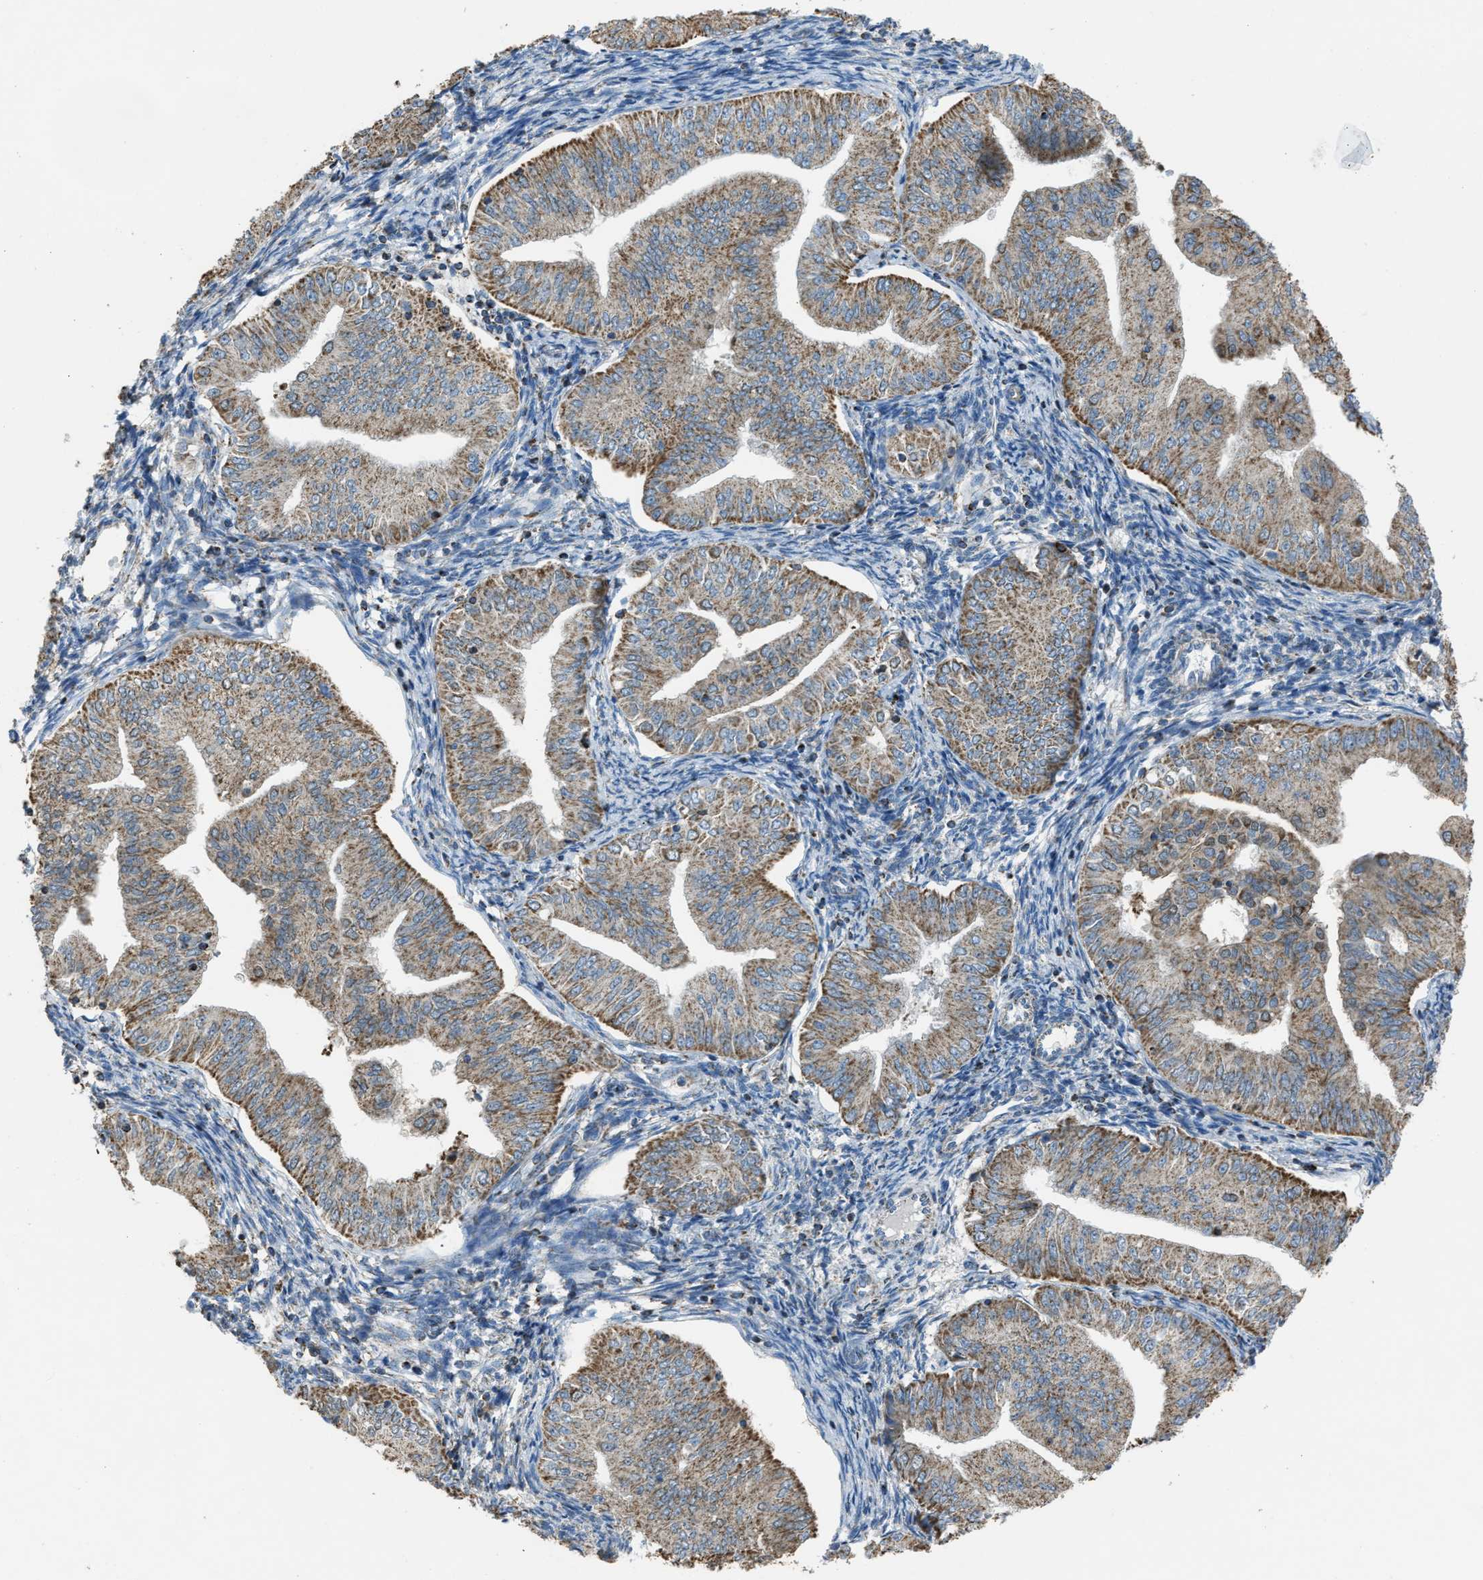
{"staining": {"intensity": "moderate", "quantity": ">75%", "location": "cytoplasmic/membranous"}, "tissue": "endometrial cancer", "cell_type": "Tumor cells", "image_type": "cancer", "snomed": [{"axis": "morphology", "description": "Normal tissue, NOS"}, {"axis": "morphology", "description": "Adenocarcinoma, NOS"}, {"axis": "topography", "description": "Endometrium"}], "caption": "DAB immunohistochemical staining of endometrial cancer (adenocarcinoma) demonstrates moderate cytoplasmic/membranous protein expression in about >75% of tumor cells.", "gene": "SLC25A11", "patient": {"sex": "female", "age": 53}}